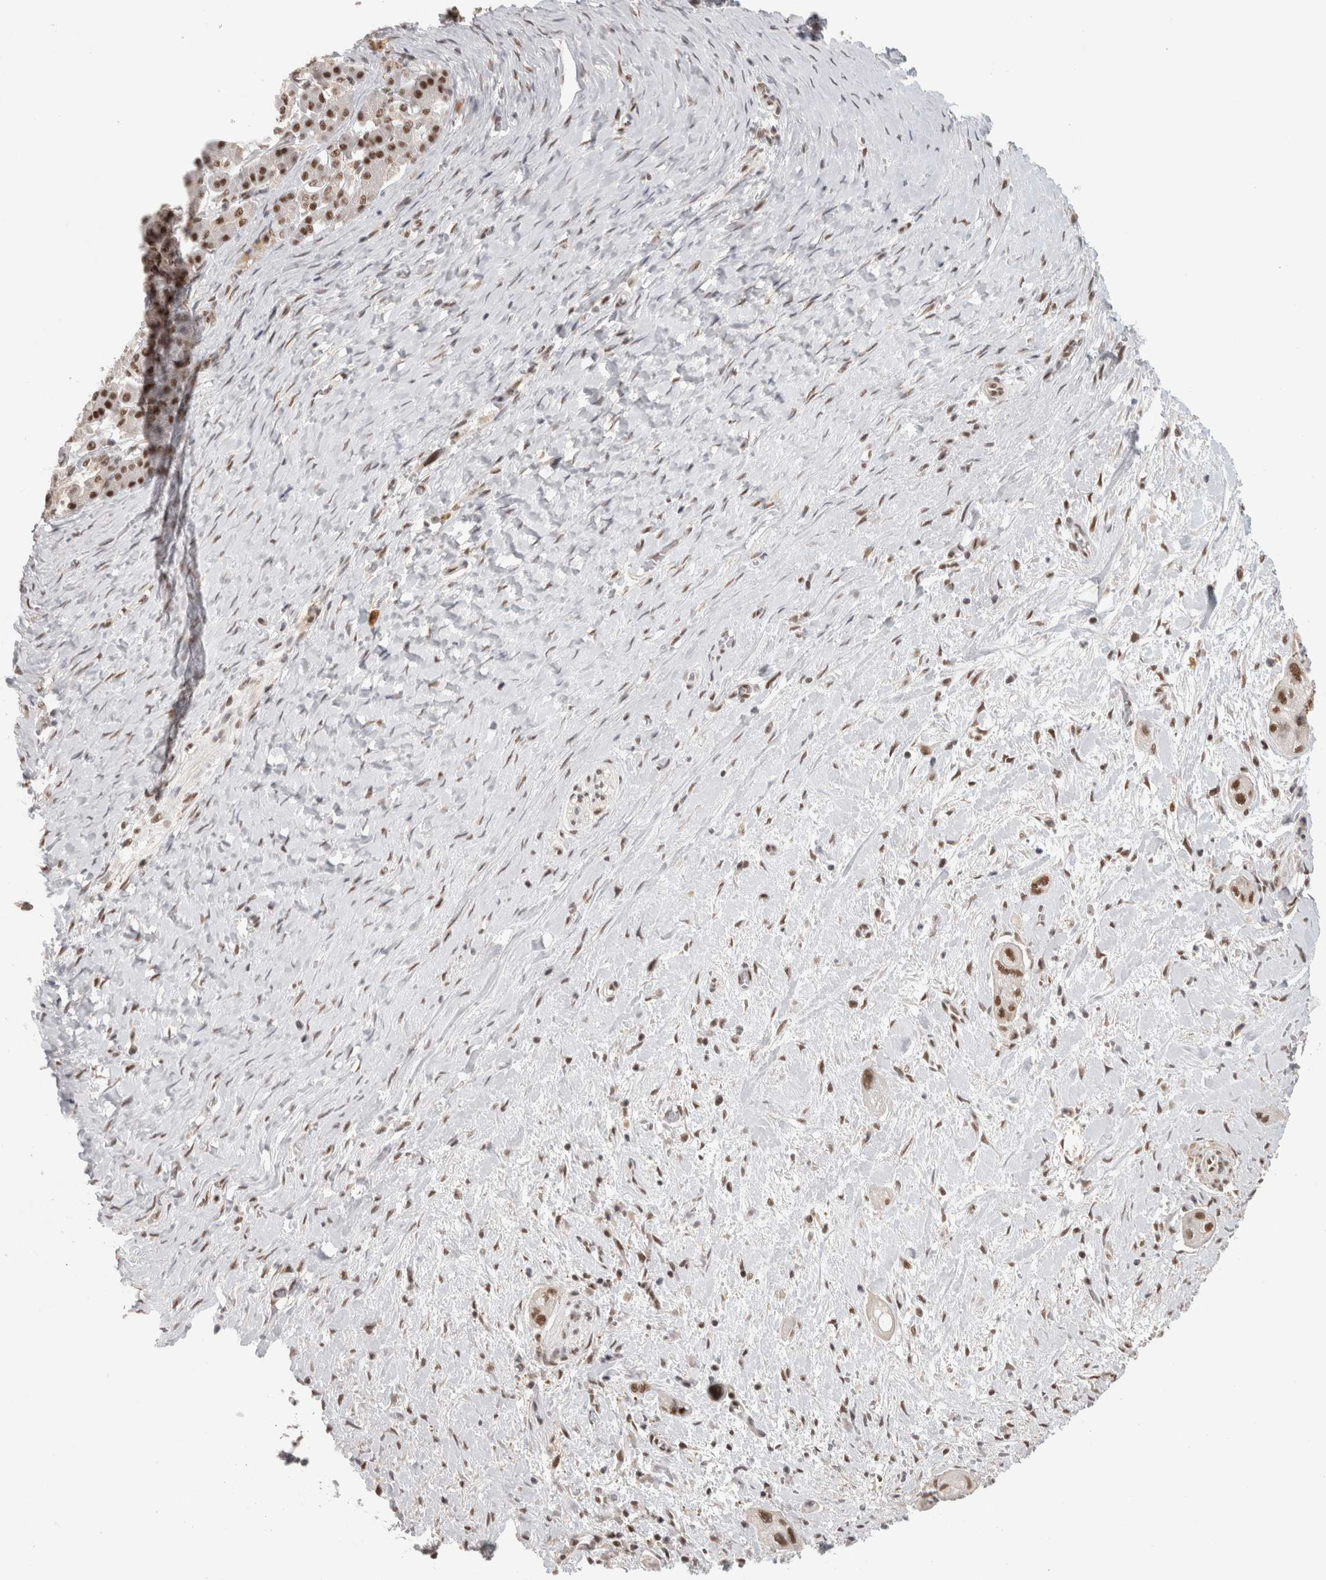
{"staining": {"intensity": "strong", "quantity": ">75%", "location": "nuclear"}, "tissue": "pancreatic cancer", "cell_type": "Tumor cells", "image_type": "cancer", "snomed": [{"axis": "morphology", "description": "Adenocarcinoma, NOS"}, {"axis": "topography", "description": "Pancreas"}], "caption": "This image demonstrates pancreatic cancer stained with immunohistochemistry to label a protein in brown. The nuclear of tumor cells show strong positivity for the protein. Nuclei are counter-stained blue.", "gene": "ZNF830", "patient": {"sex": "male", "age": 58}}